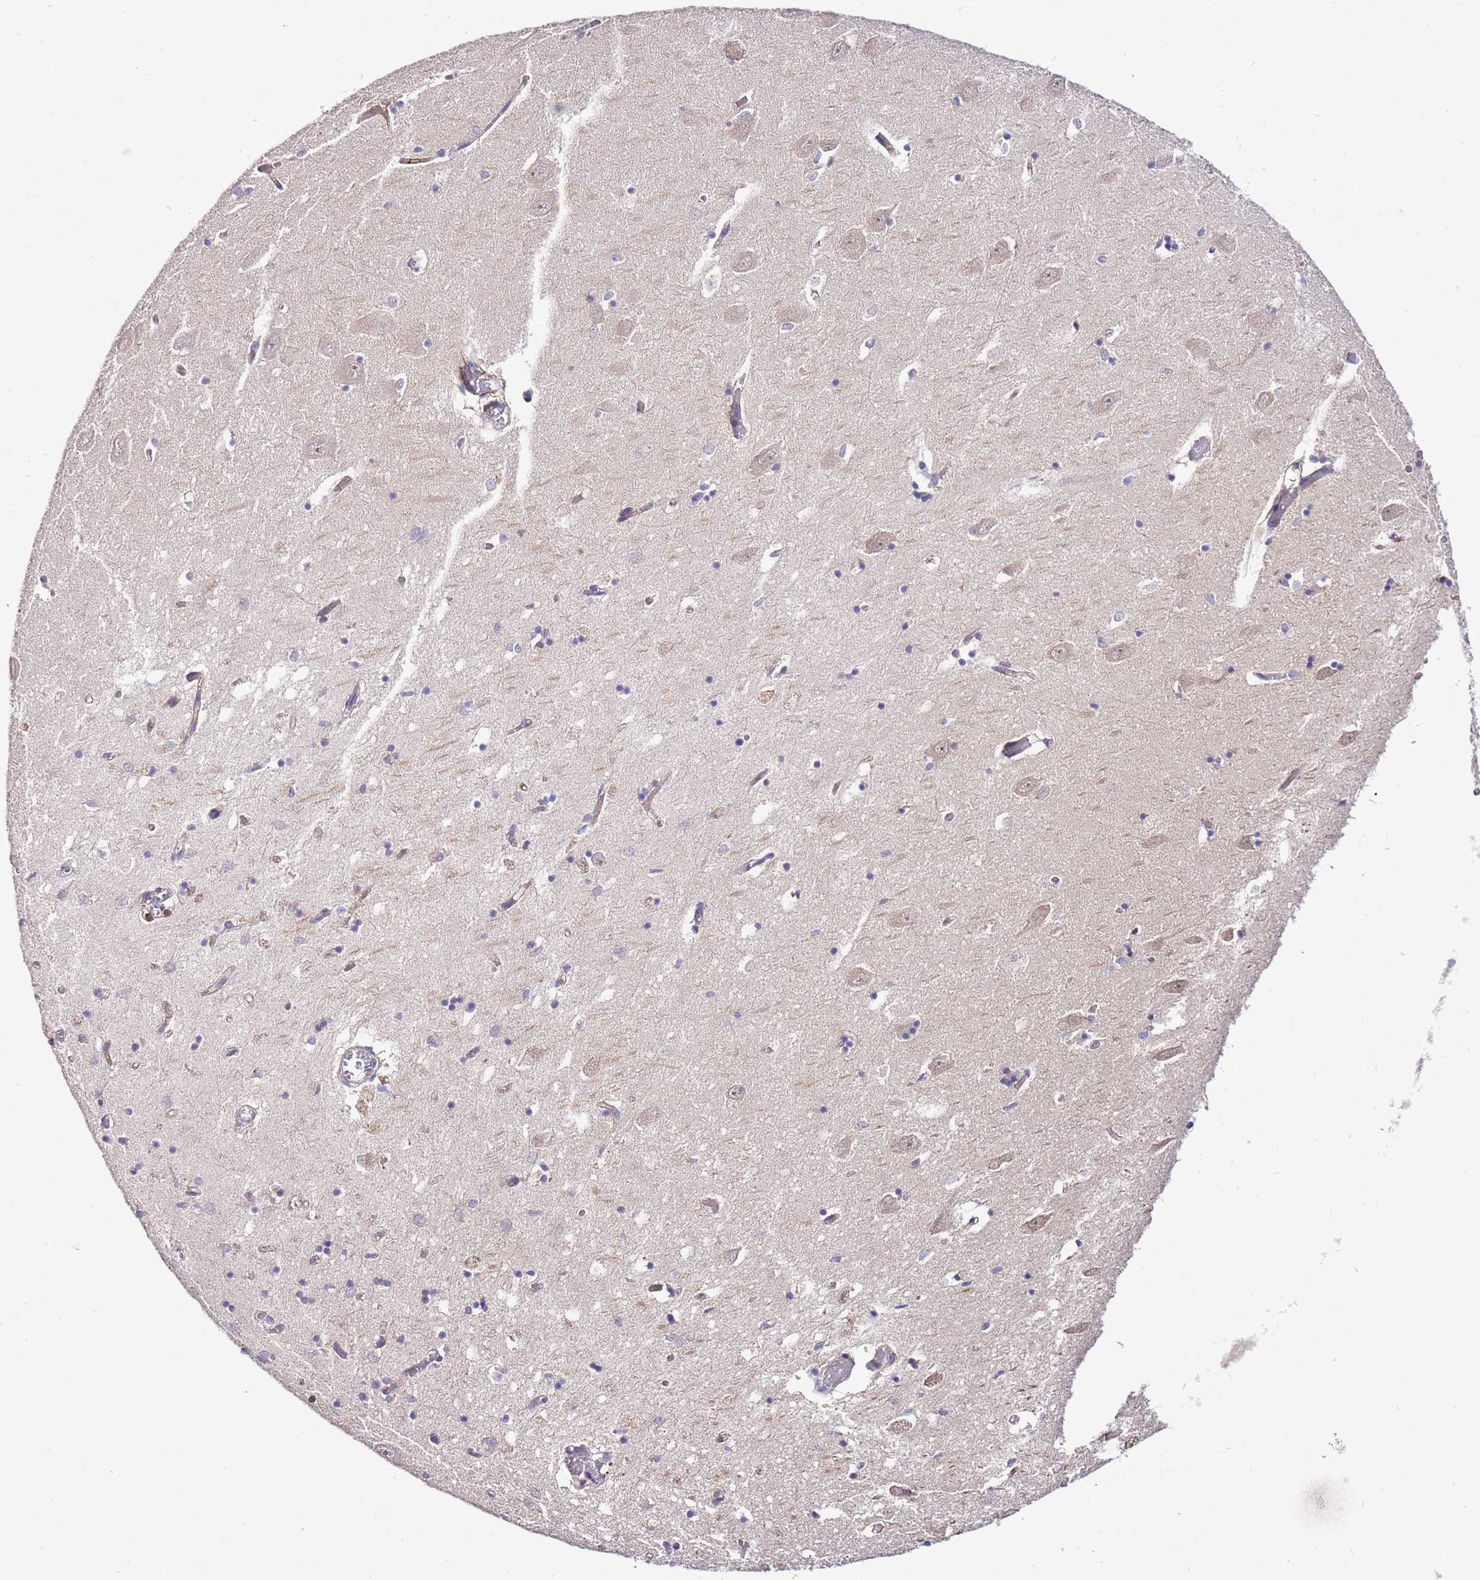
{"staining": {"intensity": "negative", "quantity": "none", "location": "none"}, "tissue": "hippocampus", "cell_type": "Glial cells", "image_type": "normal", "snomed": [{"axis": "morphology", "description": "Normal tissue, NOS"}, {"axis": "topography", "description": "Hippocampus"}], "caption": "IHC photomicrograph of normal hippocampus: human hippocampus stained with DAB (3,3'-diaminobenzidine) reveals no significant protein expression in glial cells. Brightfield microscopy of IHC stained with DAB (brown) and hematoxylin (blue), captured at high magnification.", "gene": "EFHD1", "patient": {"sex": "male", "age": 70}}